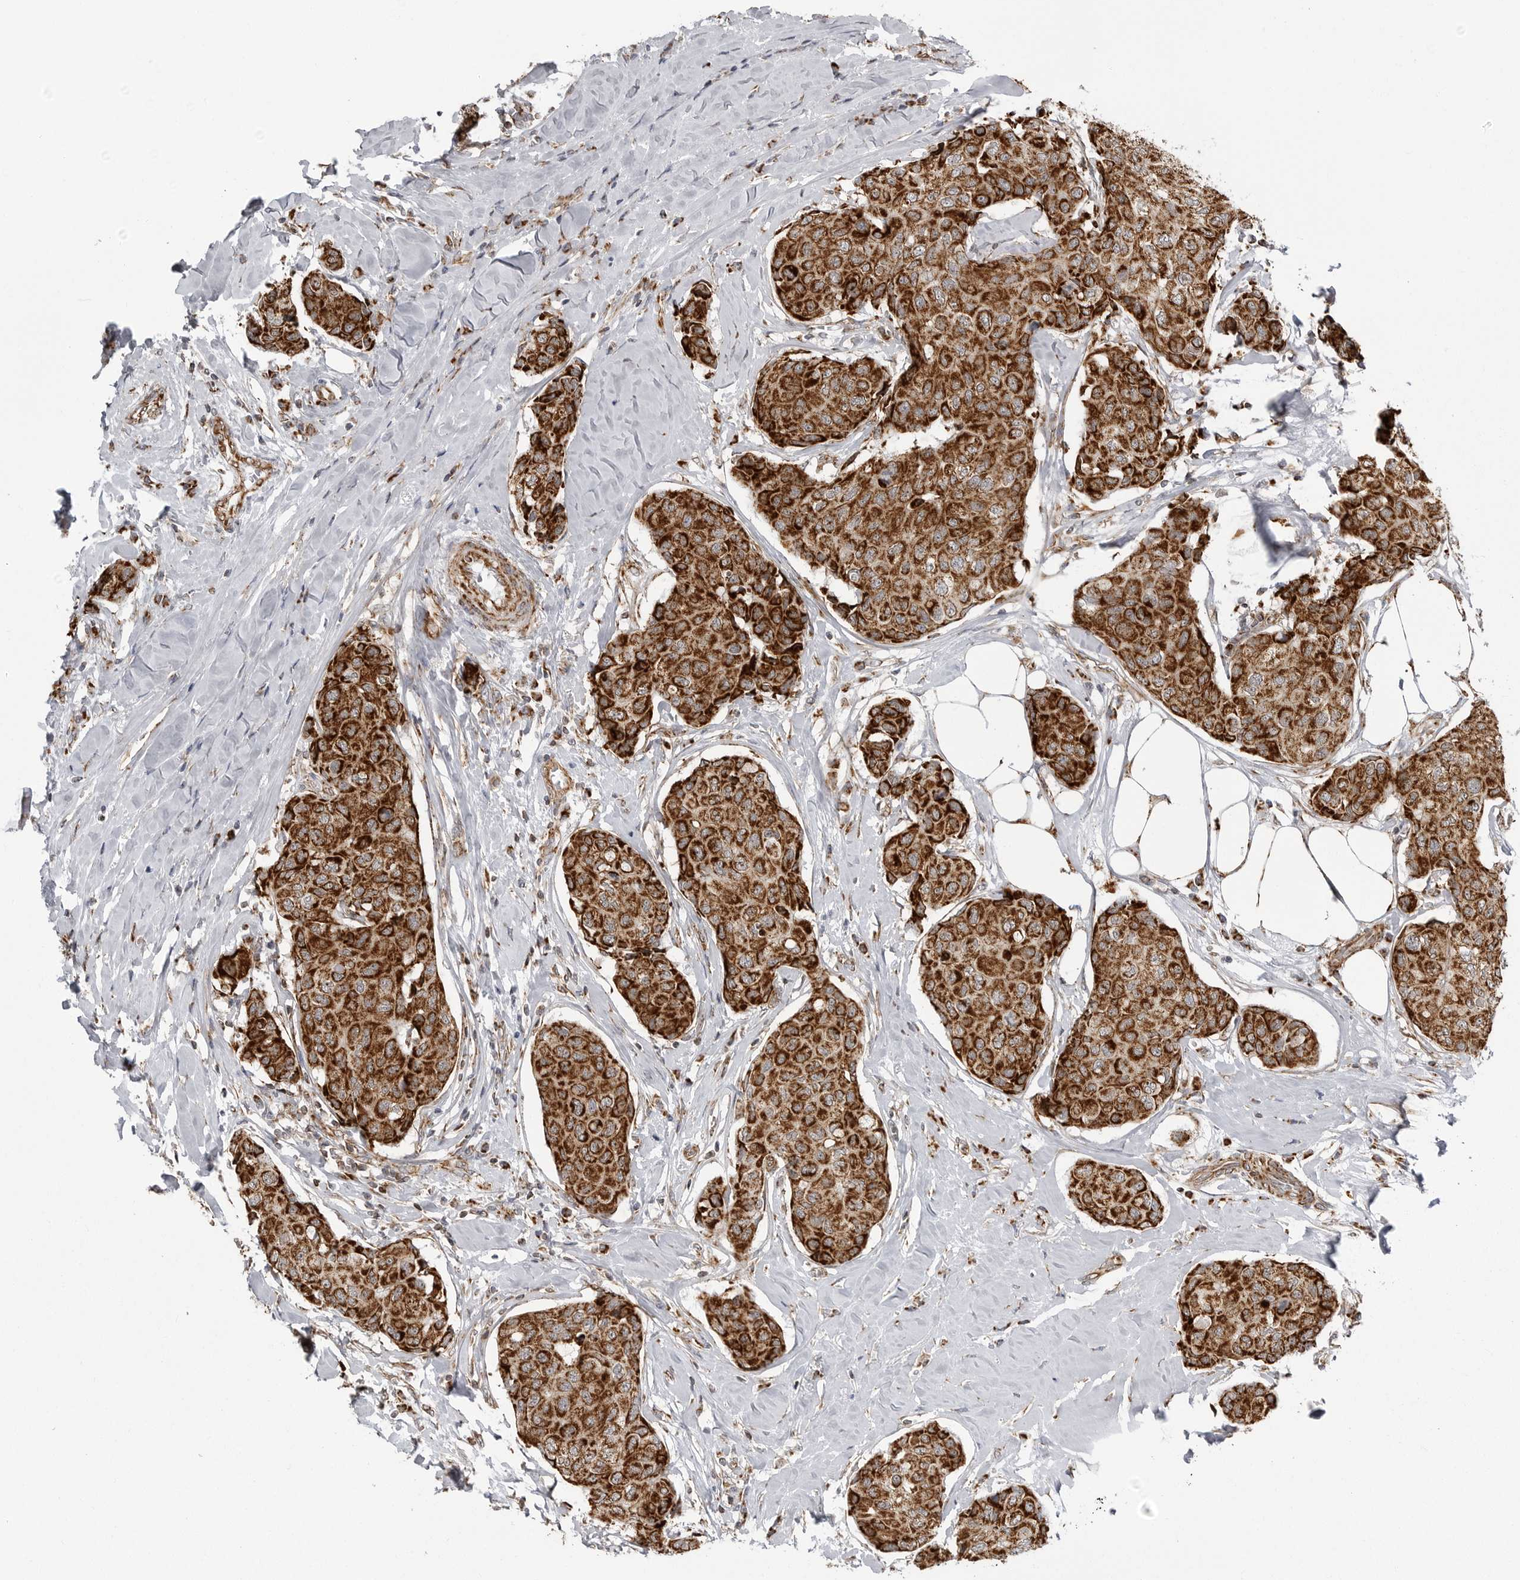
{"staining": {"intensity": "strong", "quantity": ">75%", "location": "cytoplasmic/membranous"}, "tissue": "breast cancer", "cell_type": "Tumor cells", "image_type": "cancer", "snomed": [{"axis": "morphology", "description": "Duct carcinoma"}, {"axis": "topography", "description": "Breast"}], "caption": "This histopathology image demonstrates breast cancer stained with IHC to label a protein in brown. The cytoplasmic/membranous of tumor cells show strong positivity for the protein. Nuclei are counter-stained blue.", "gene": "FH", "patient": {"sex": "female", "age": 80}}